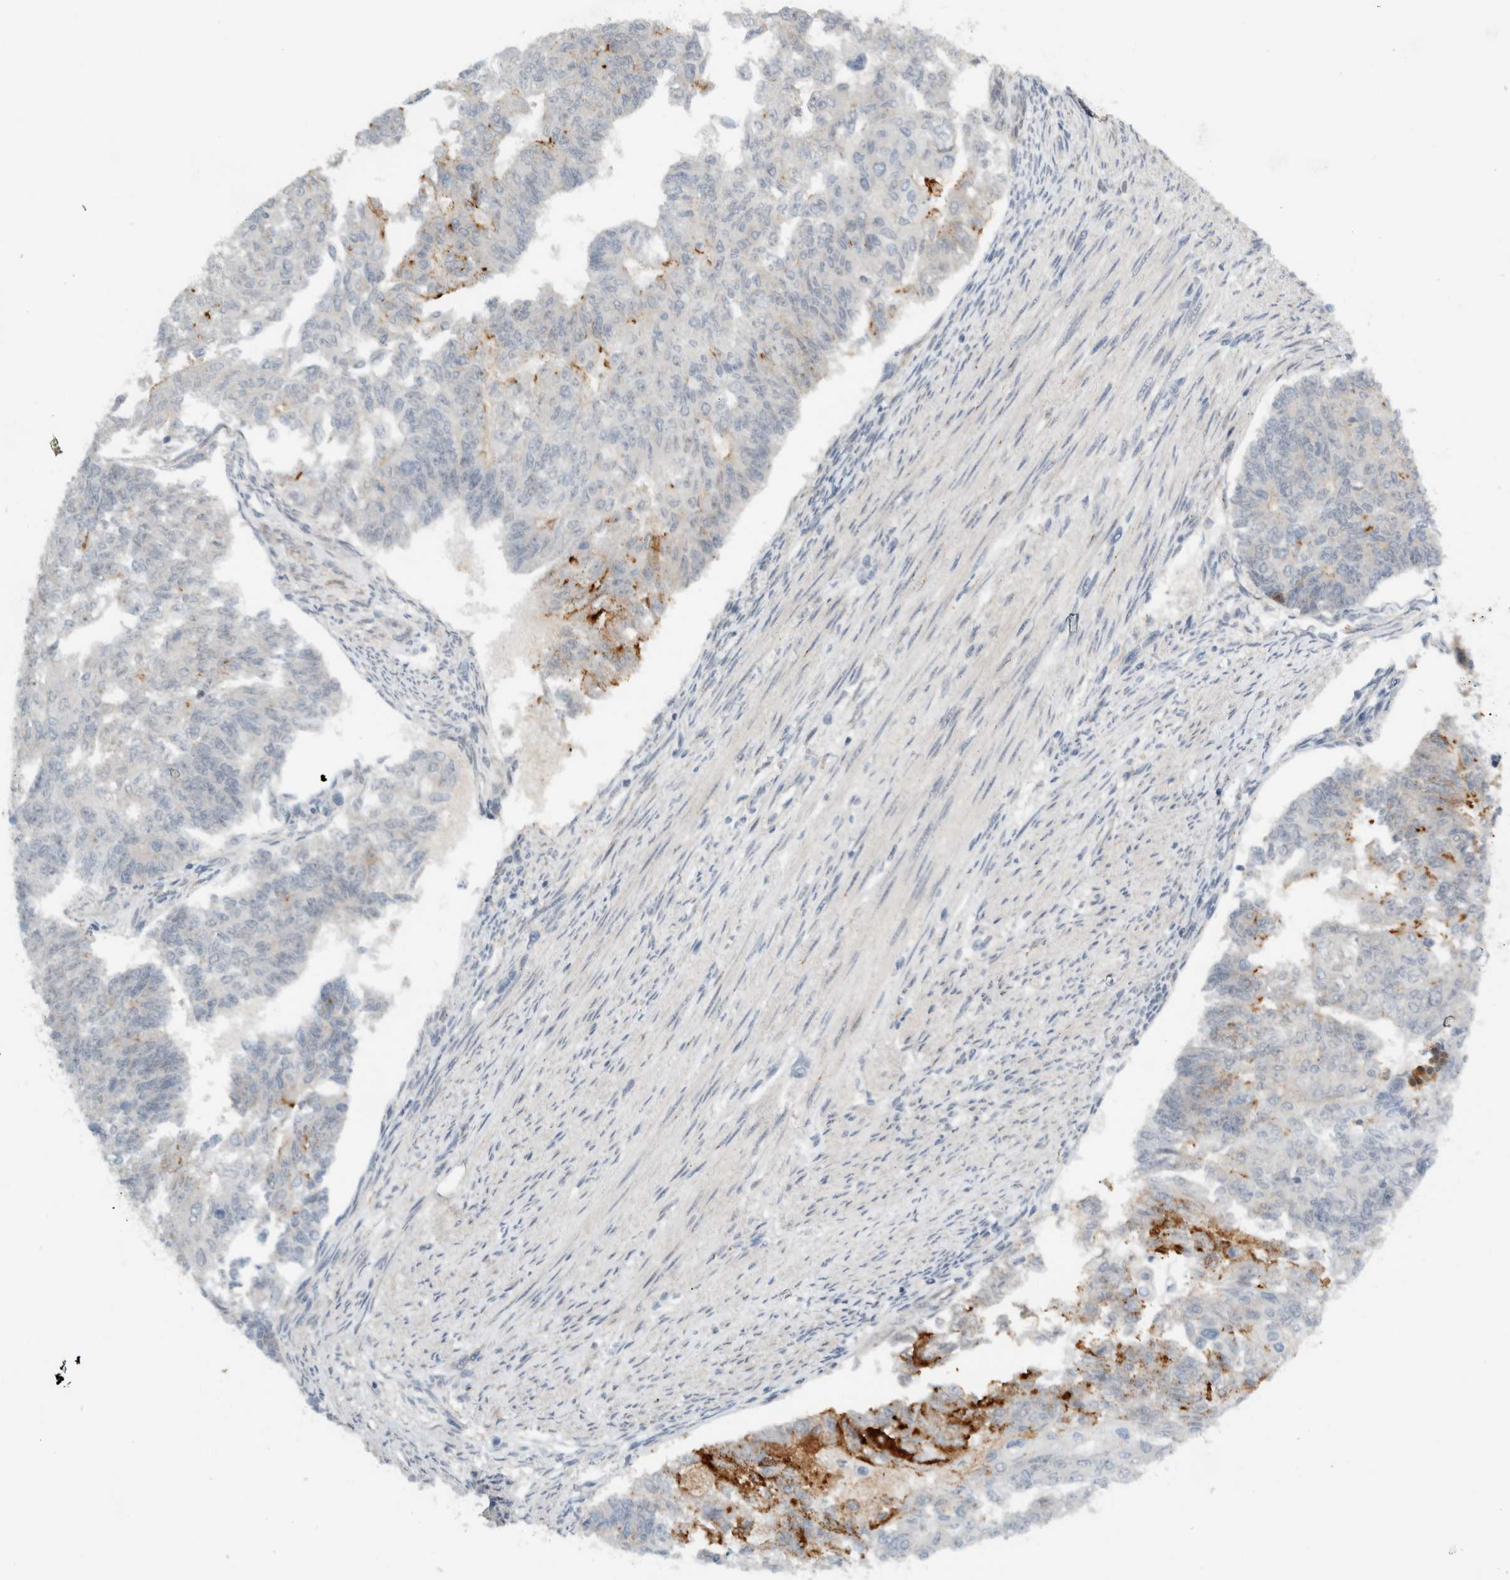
{"staining": {"intensity": "strong", "quantity": "<25%", "location": "cytoplasmic/membranous"}, "tissue": "endometrial cancer", "cell_type": "Tumor cells", "image_type": "cancer", "snomed": [{"axis": "morphology", "description": "Adenocarcinoma, NOS"}, {"axis": "topography", "description": "Endometrium"}], "caption": "The immunohistochemical stain labels strong cytoplasmic/membranous staining in tumor cells of endometrial adenocarcinoma tissue.", "gene": "MPRIP", "patient": {"sex": "female", "age": 32}}